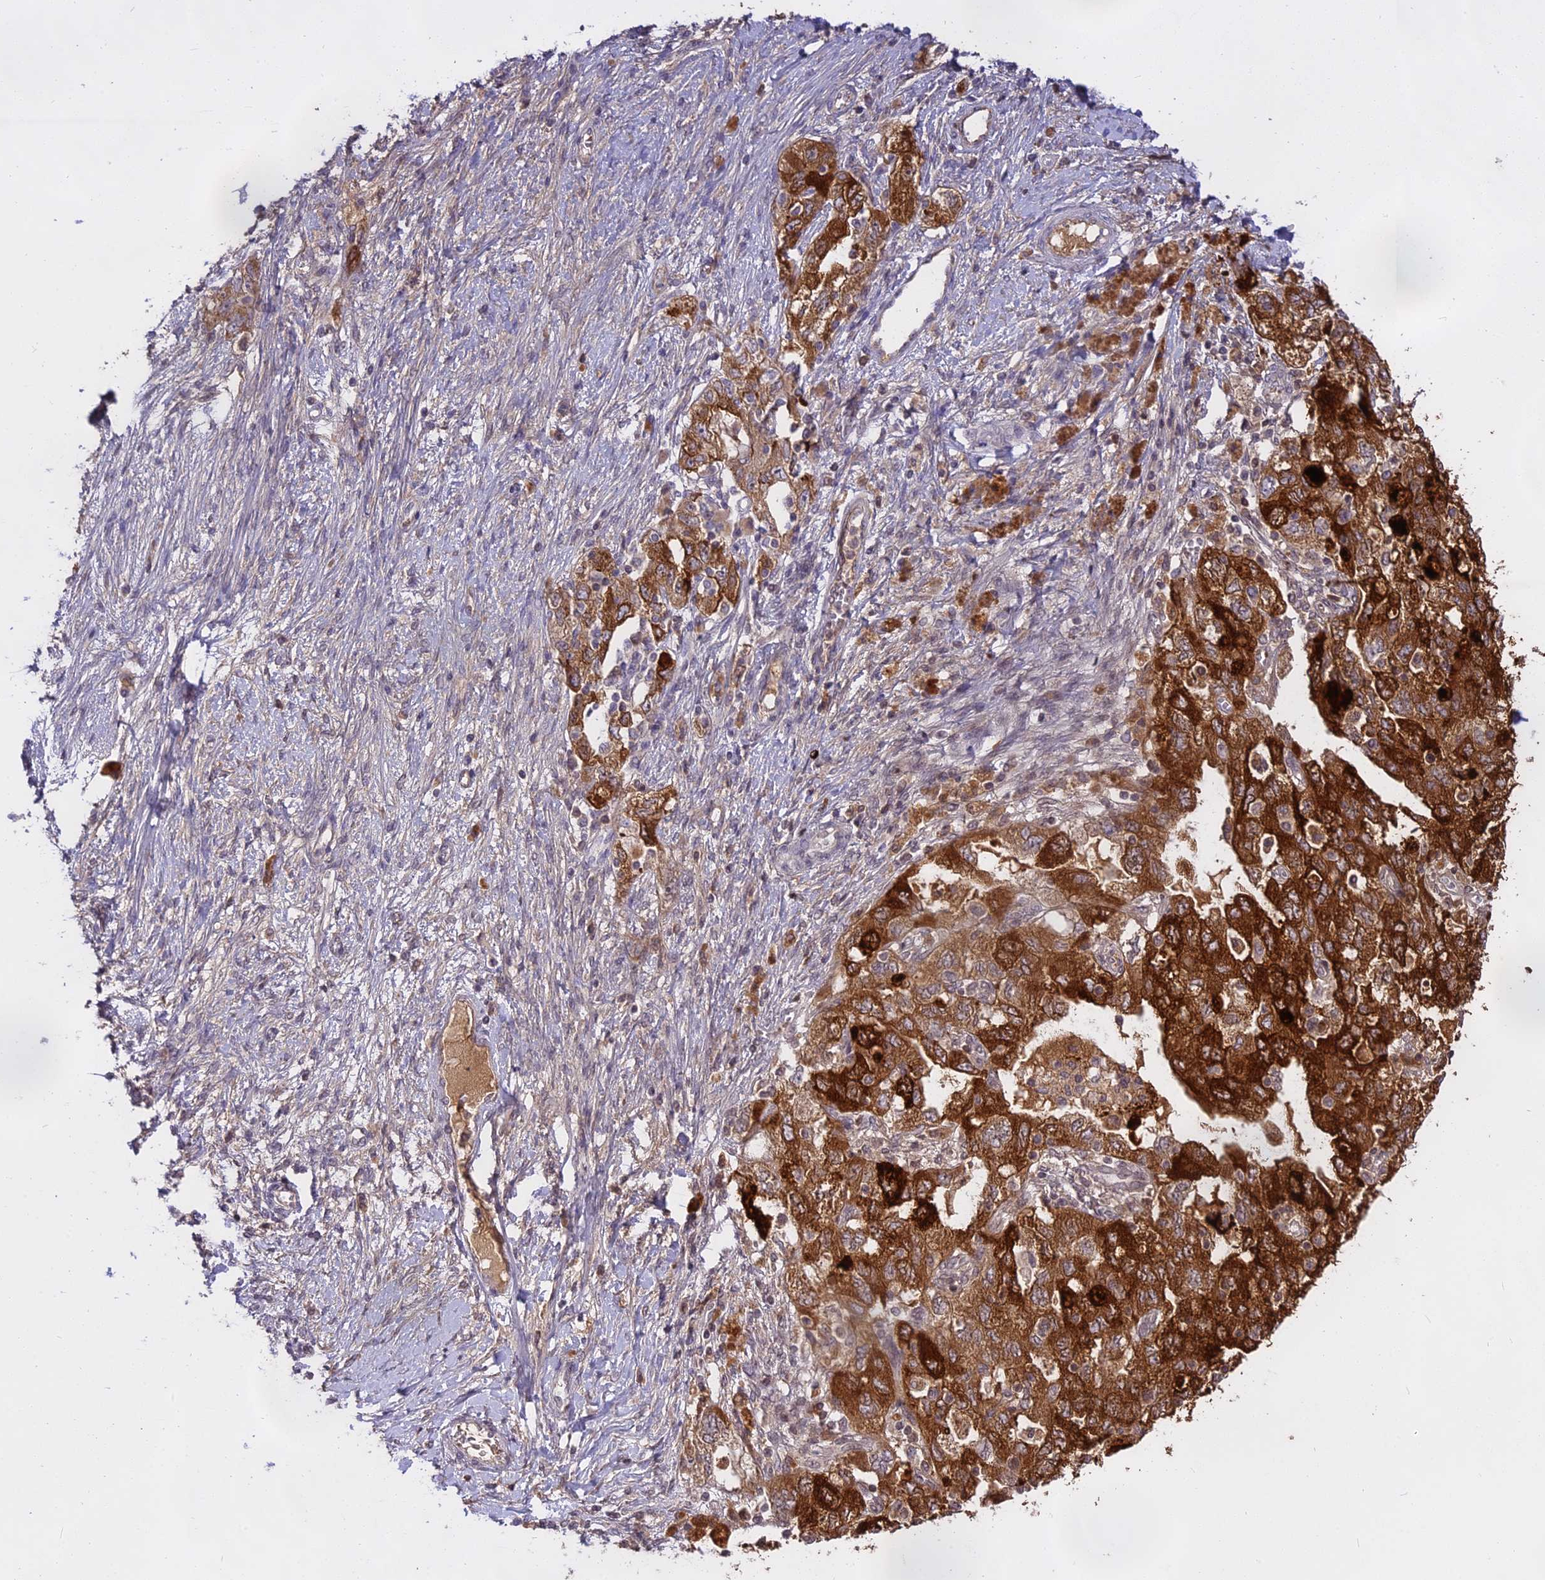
{"staining": {"intensity": "strong", "quantity": ">75%", "location": "cytoplasmic/membranous"}, "tissue": "ovarian cancer", "cell_type": "Tumor cells", "image_type": "cancer", "snomed": [{"axis": "morphology", "description": "Carcinoma, NOS"}, {"axis": "morphology", "description": "Cystadenocarcinoma, serous, NOS"}, {"axis": "topography", "description": "Ovary"}], "caption": "There is high levels of strong cytoplasmic/membranous staining in tumor cells of carcinoma (ovarian), as demonstrated by immunohistochemical staining (brown color).", "gene": "WFDC2", "patient": {"sex": "female", "age": 69}}